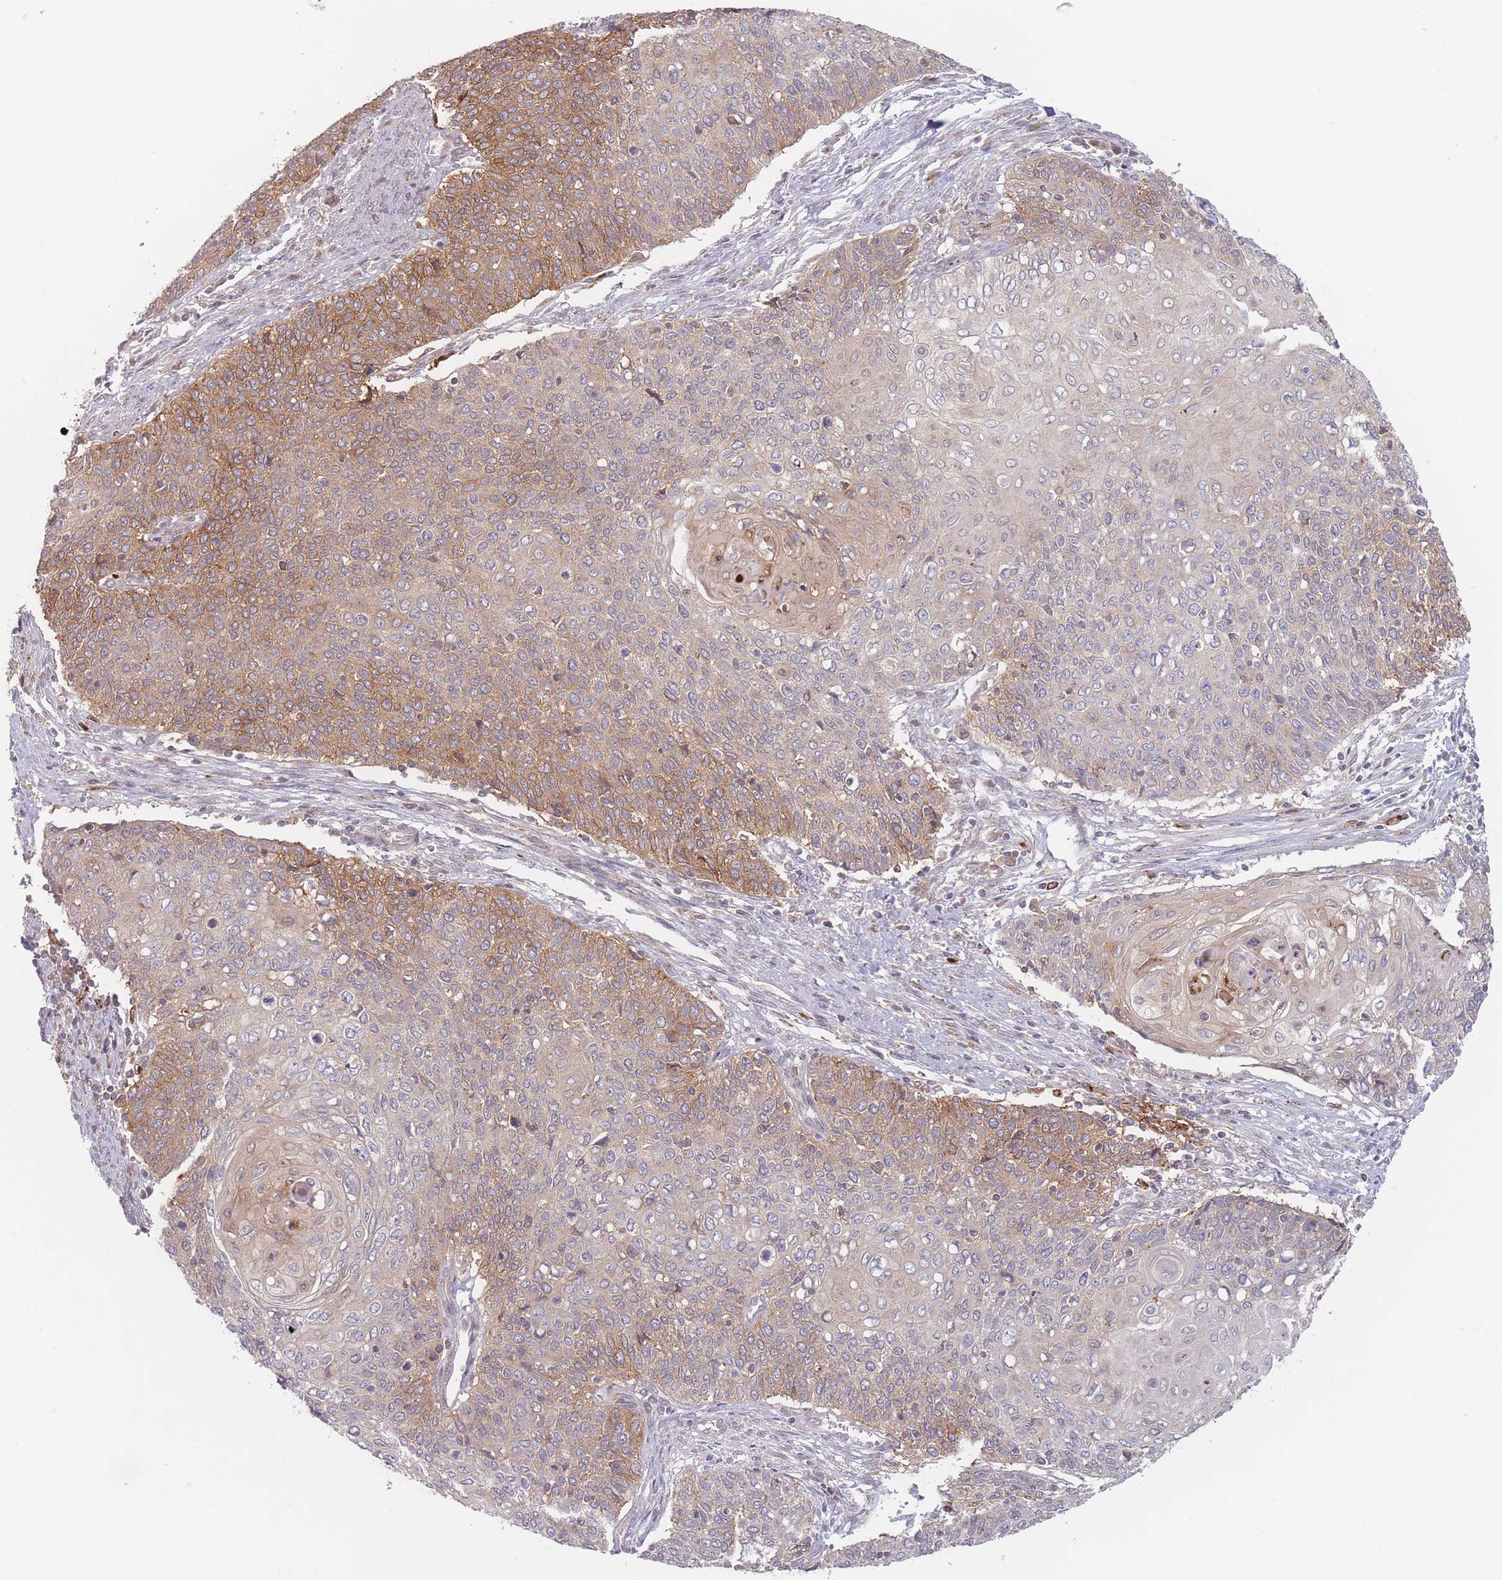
{"staining": {"intensity": "moderate", "quantity": "<25%", "location": "cytoplasmic/membranous"}, "tissue": "cervical cancer", "cell_type": "Tumor cells", "image_type": "cancer", "snomed": [{"axis": "morphology", "description": "Squamous cell carcinoma, NOS"}, {"axis": "topography", "description": "Cervix"}], "caption": "Moderate cytoplasmic/membranous staining for a protein is appreciated in about <25% of tumor cells of cervical cancer using immunohistochemistry.", "gene": "PPM1A", "patient": {"sex": "female", "age": 39}}